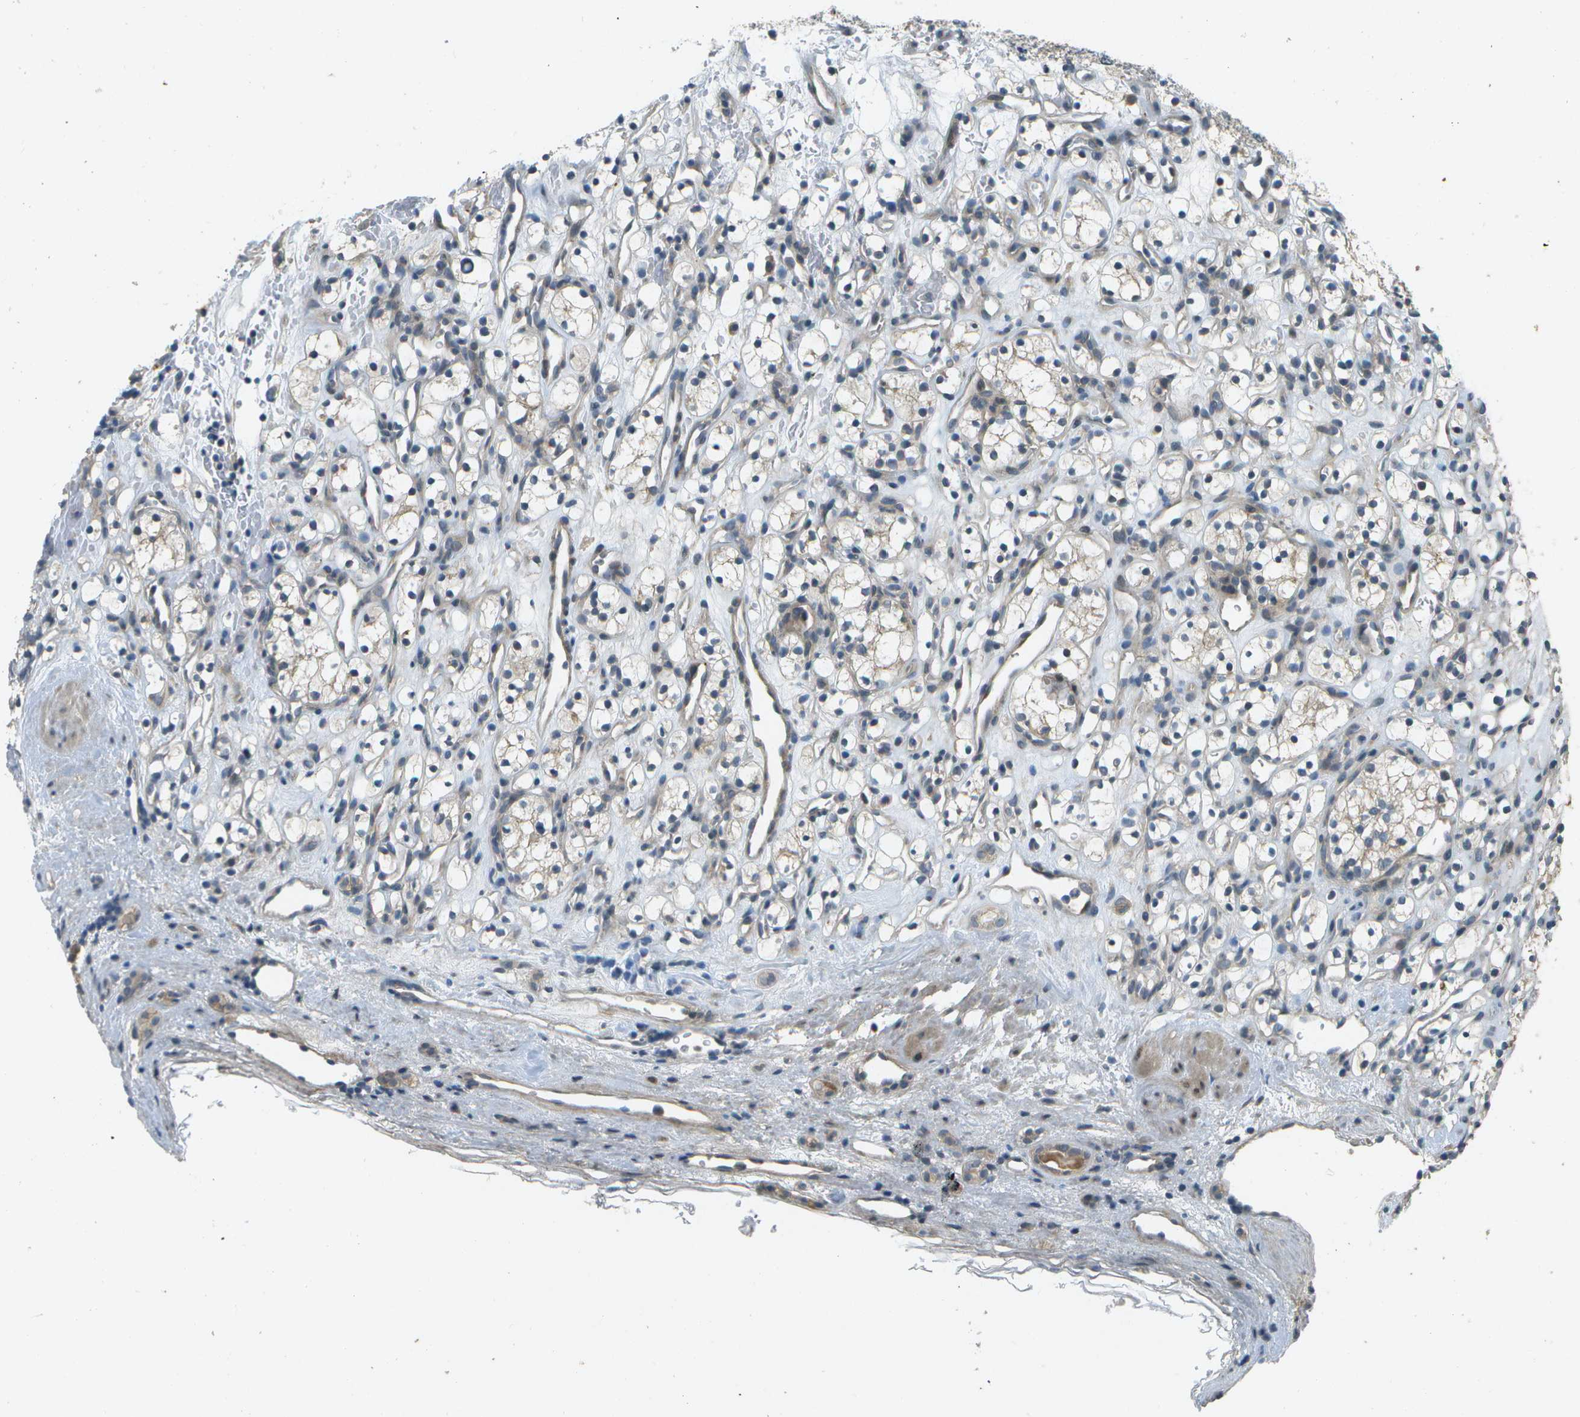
{"staining": {"intensity": "negative", "quantity": "none", "location": "none"}, "tissue": "renal cancer", "cell_type": "Tumor cells", "image_type": "cancer", "snomed": [{"axis": "morphology", "description": "Adenocarcinoma, NOS"}, {"axis": "topography", "description": "Kidney"}], "caption": "The IHC histopathology image has no significant staining in tumor cells of adenocarcinoma (renal) tissue. The staining is performed using DAB brown chromogen with nuclei counter-stained in using hematoxylin.", "gene": "WNK2", "patient": {"sex": "female", "age": 60}}